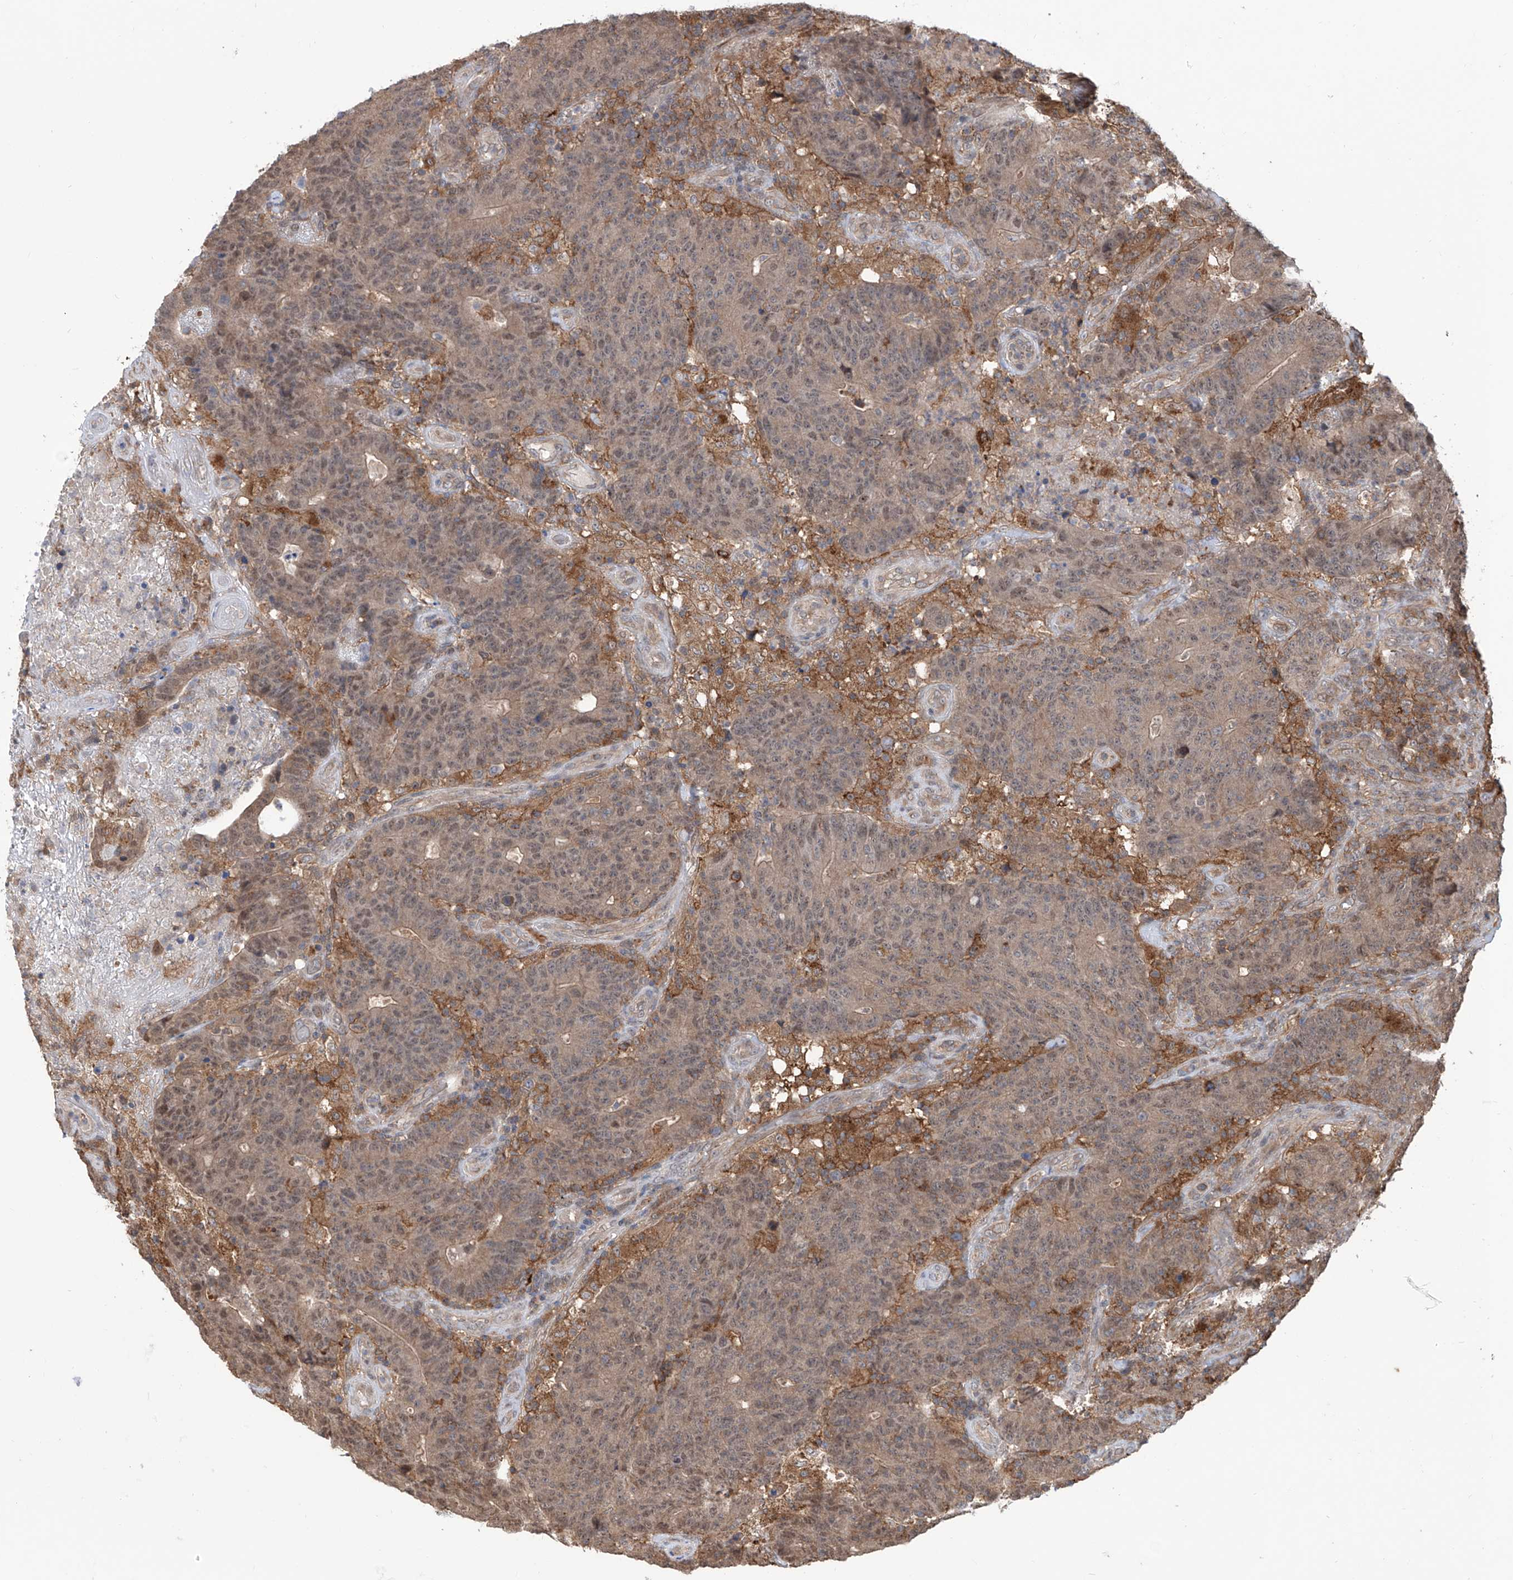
{"staining": {"intensity": "moderate", "quantity": "25%-75%", "location": "cytoplasmic/membranous,nuclear"}, "tissue": "colorectal cancer", "cell_type": "Tumor cells", "image_type": "cancer", "snomed": [{"axis": "morphology", "description": "Normal tissue, NOS"}, {"axis": "morphology", "description": "Adenocarcinoma, NOS"}, {"axis": "topography", "description": "Colon"}], "caption": "Immunohistochemistry photomicrograph of human colorectal cancer stained for a protein (brown), which exhibits medium levels of moderate cytoplasmic/membranous and nuclear expression in about 25%-75% of tumor cells.", "gene": "HOXC8", "patient": {"sex": "female", "age": 75}}